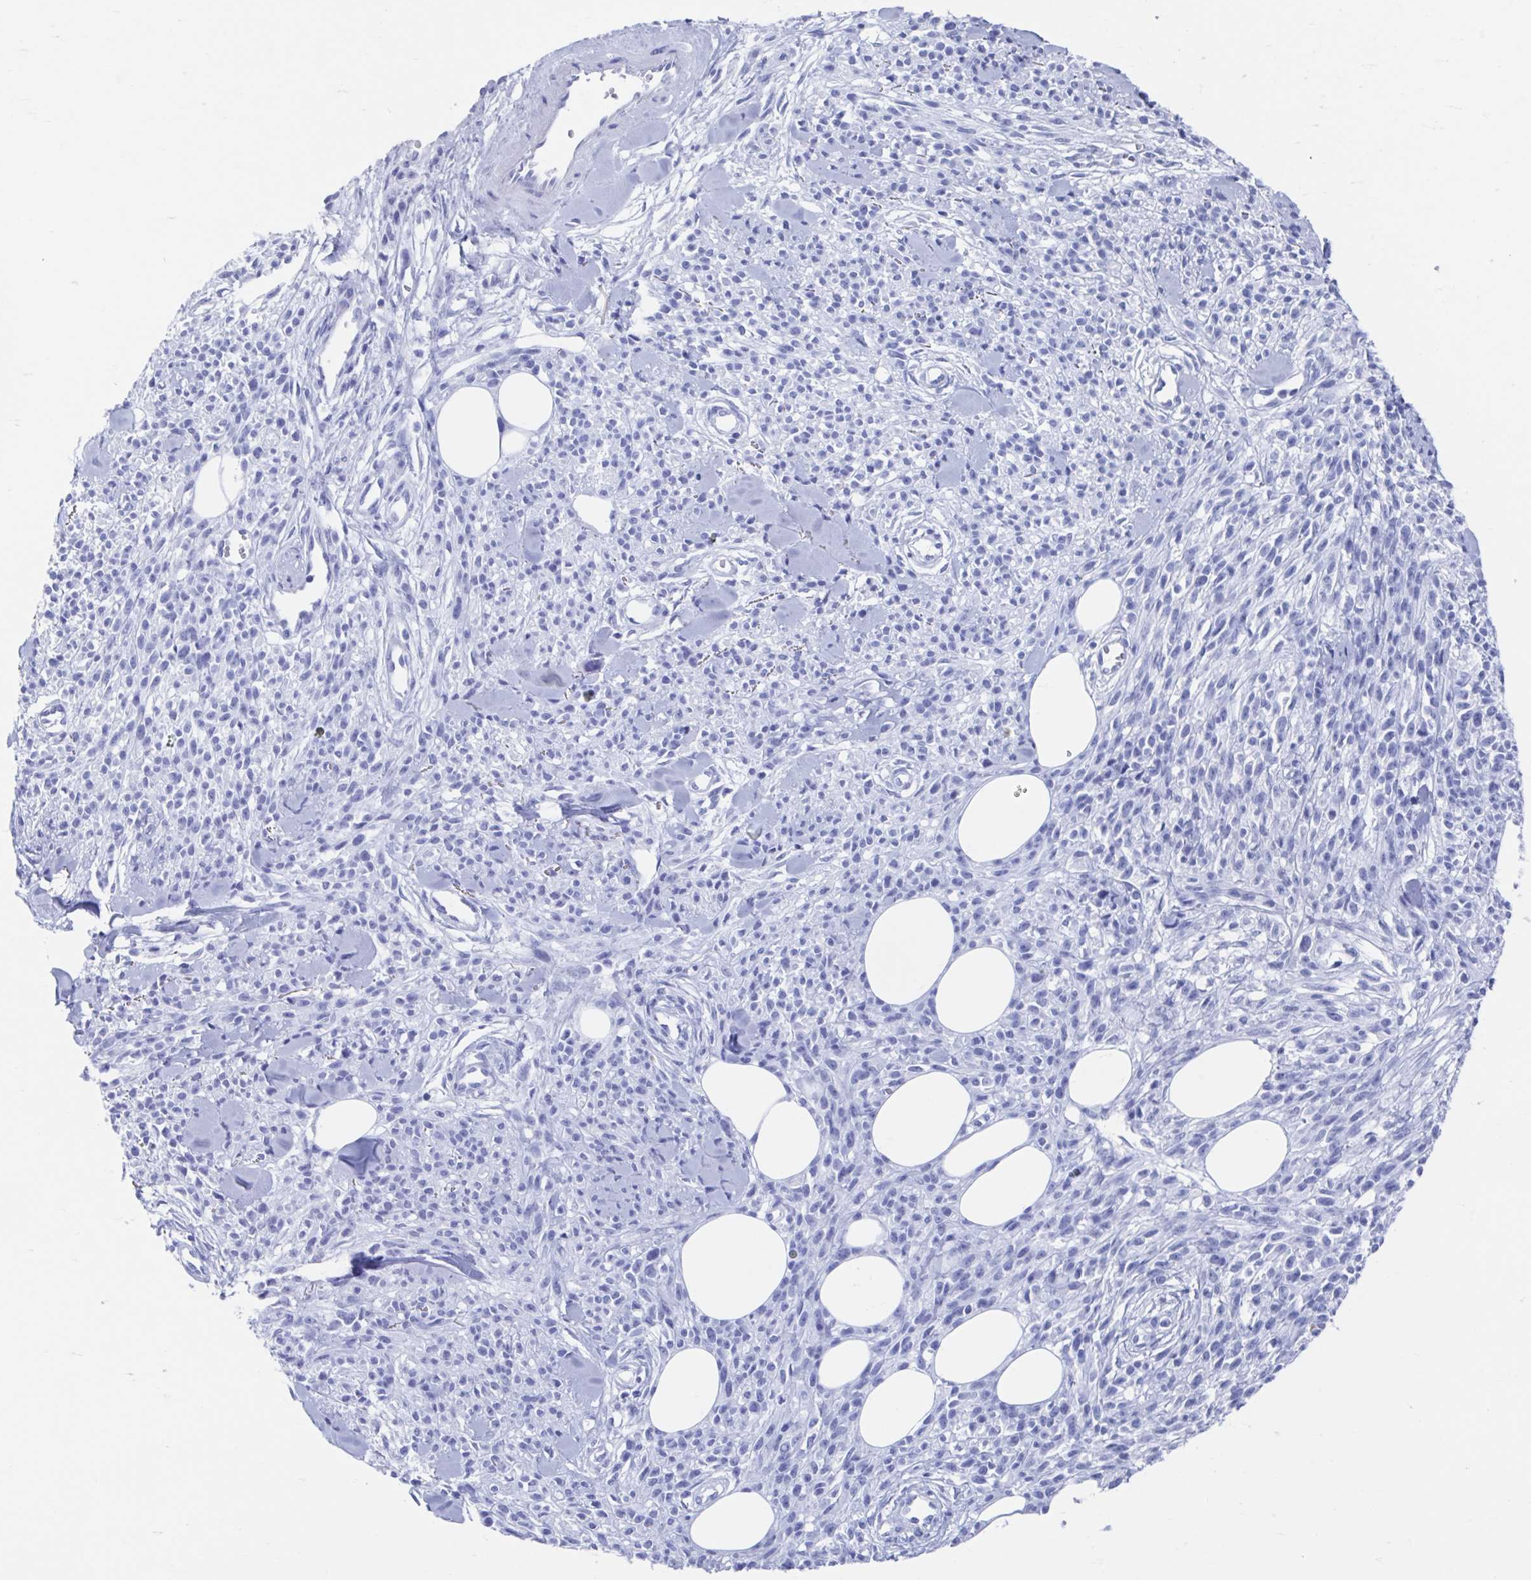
{"staining": {"intensity": "negative", "quantity": "none", "location": "none"}, "tissue": "melanoma", "cell_type": "Tumor cells", "image_type": "cancer", "snomed": [{"axis": "morphology", "description": "Malignant melanoma, NOS"}, {"axis": "topography", "description": "Skin"}, {"axis": "topography", "description": "Skin of trunk"}], "caption": "Photomicrograph shows no significant protein staining in tumor cells of malignant melanoma.", "gene": "C10orf53", "patient": {"sex": "male", "age": 74}}